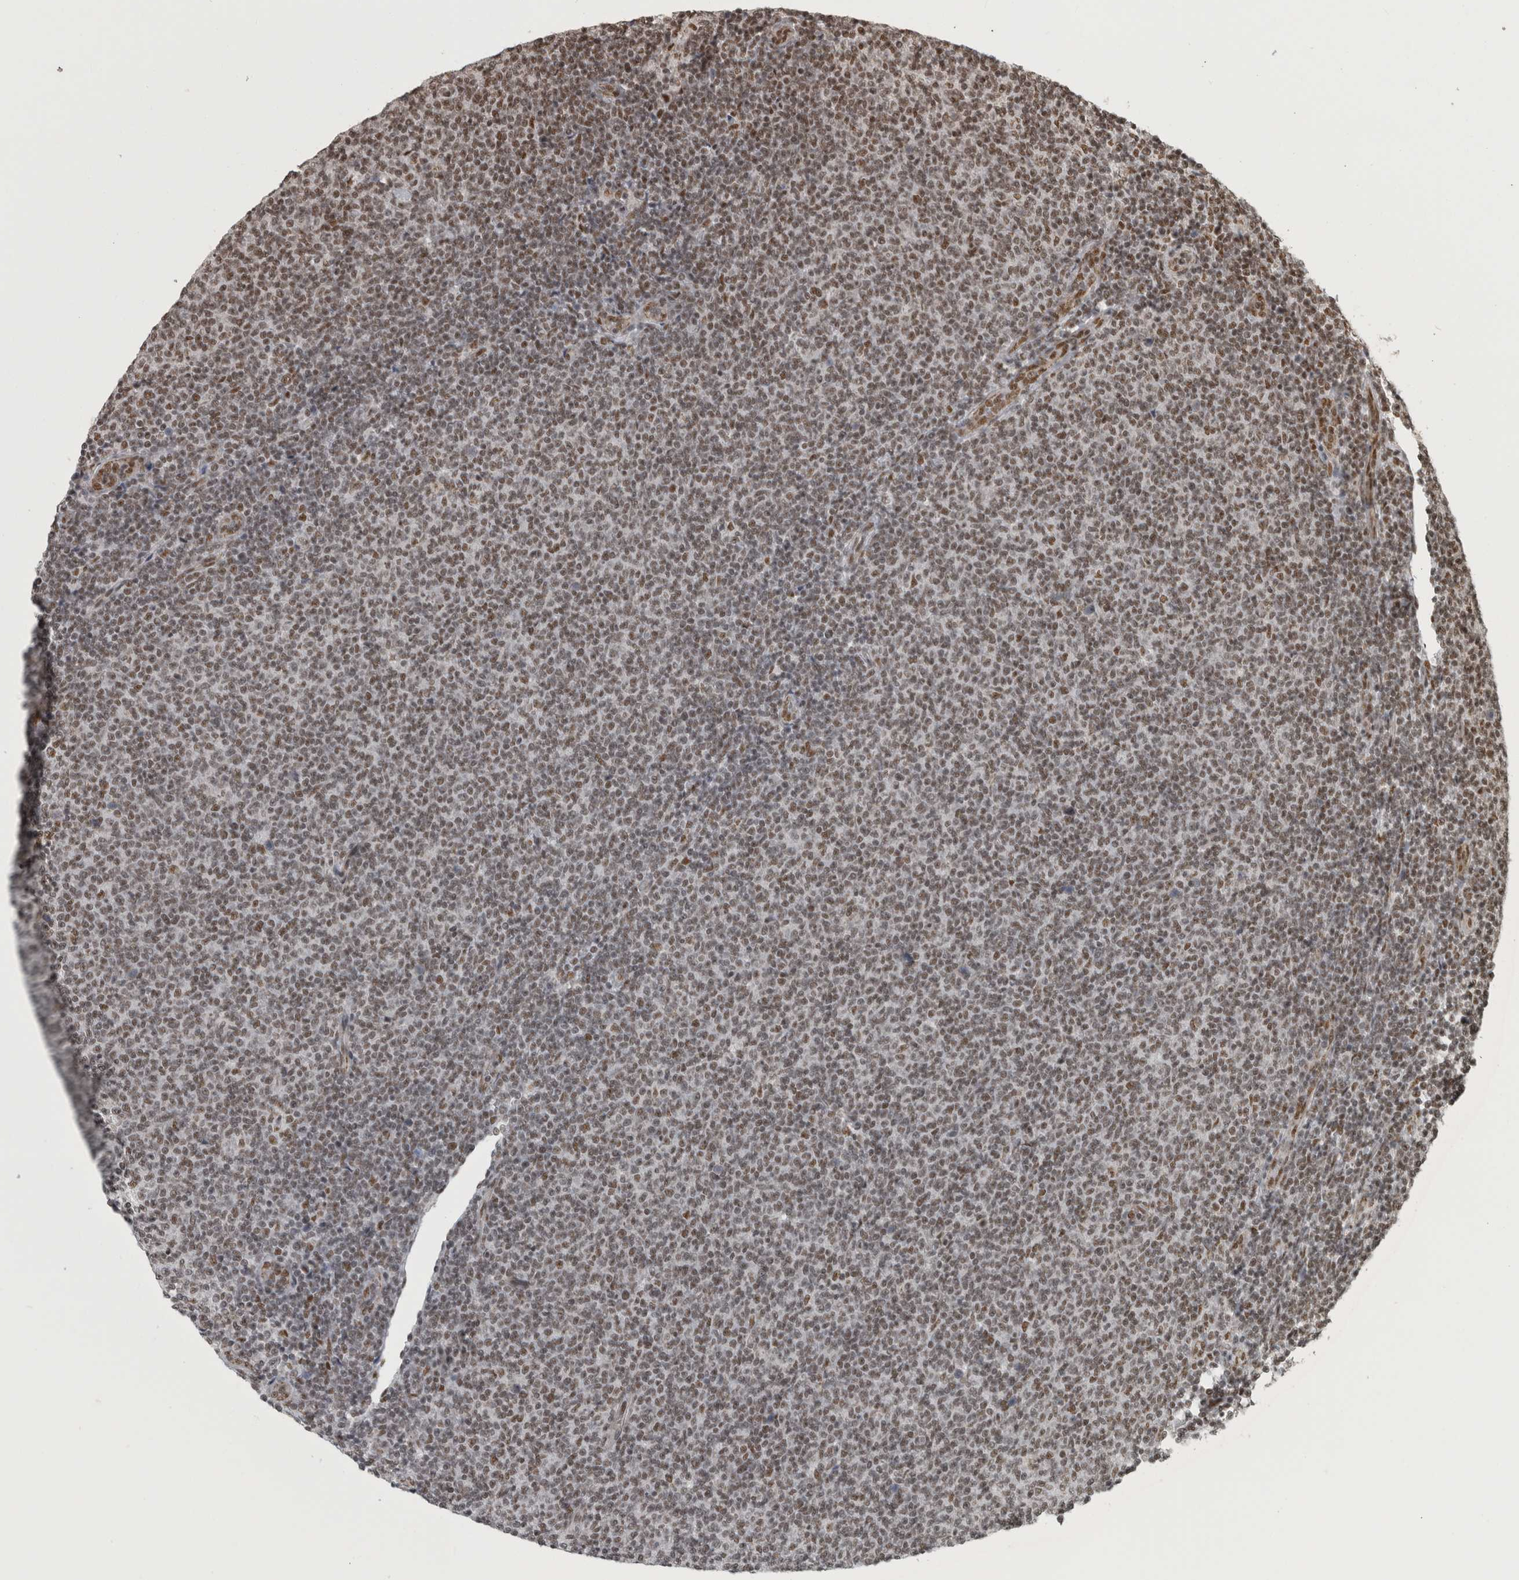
{"staining": {"intensity": "moderate", "quantity": "25%-75%", "location": "nuclear"}, "tissue": "lymphoma", "cell_type": "Tumor cells", "image_type": "cancer", "snomed": [{"axis": "morphology", "description": "Malignant lymphoma, non-Hodgkin's type, Low grade"}, {"axis": "topography", "description": "Lymph node"}], "caption": "Moderate nuclear positivity is present in about 25%-75% of tumor cells in lymphoma.", "gene": "CBLL1", "patient": {"sex": "male", "age": 66}}